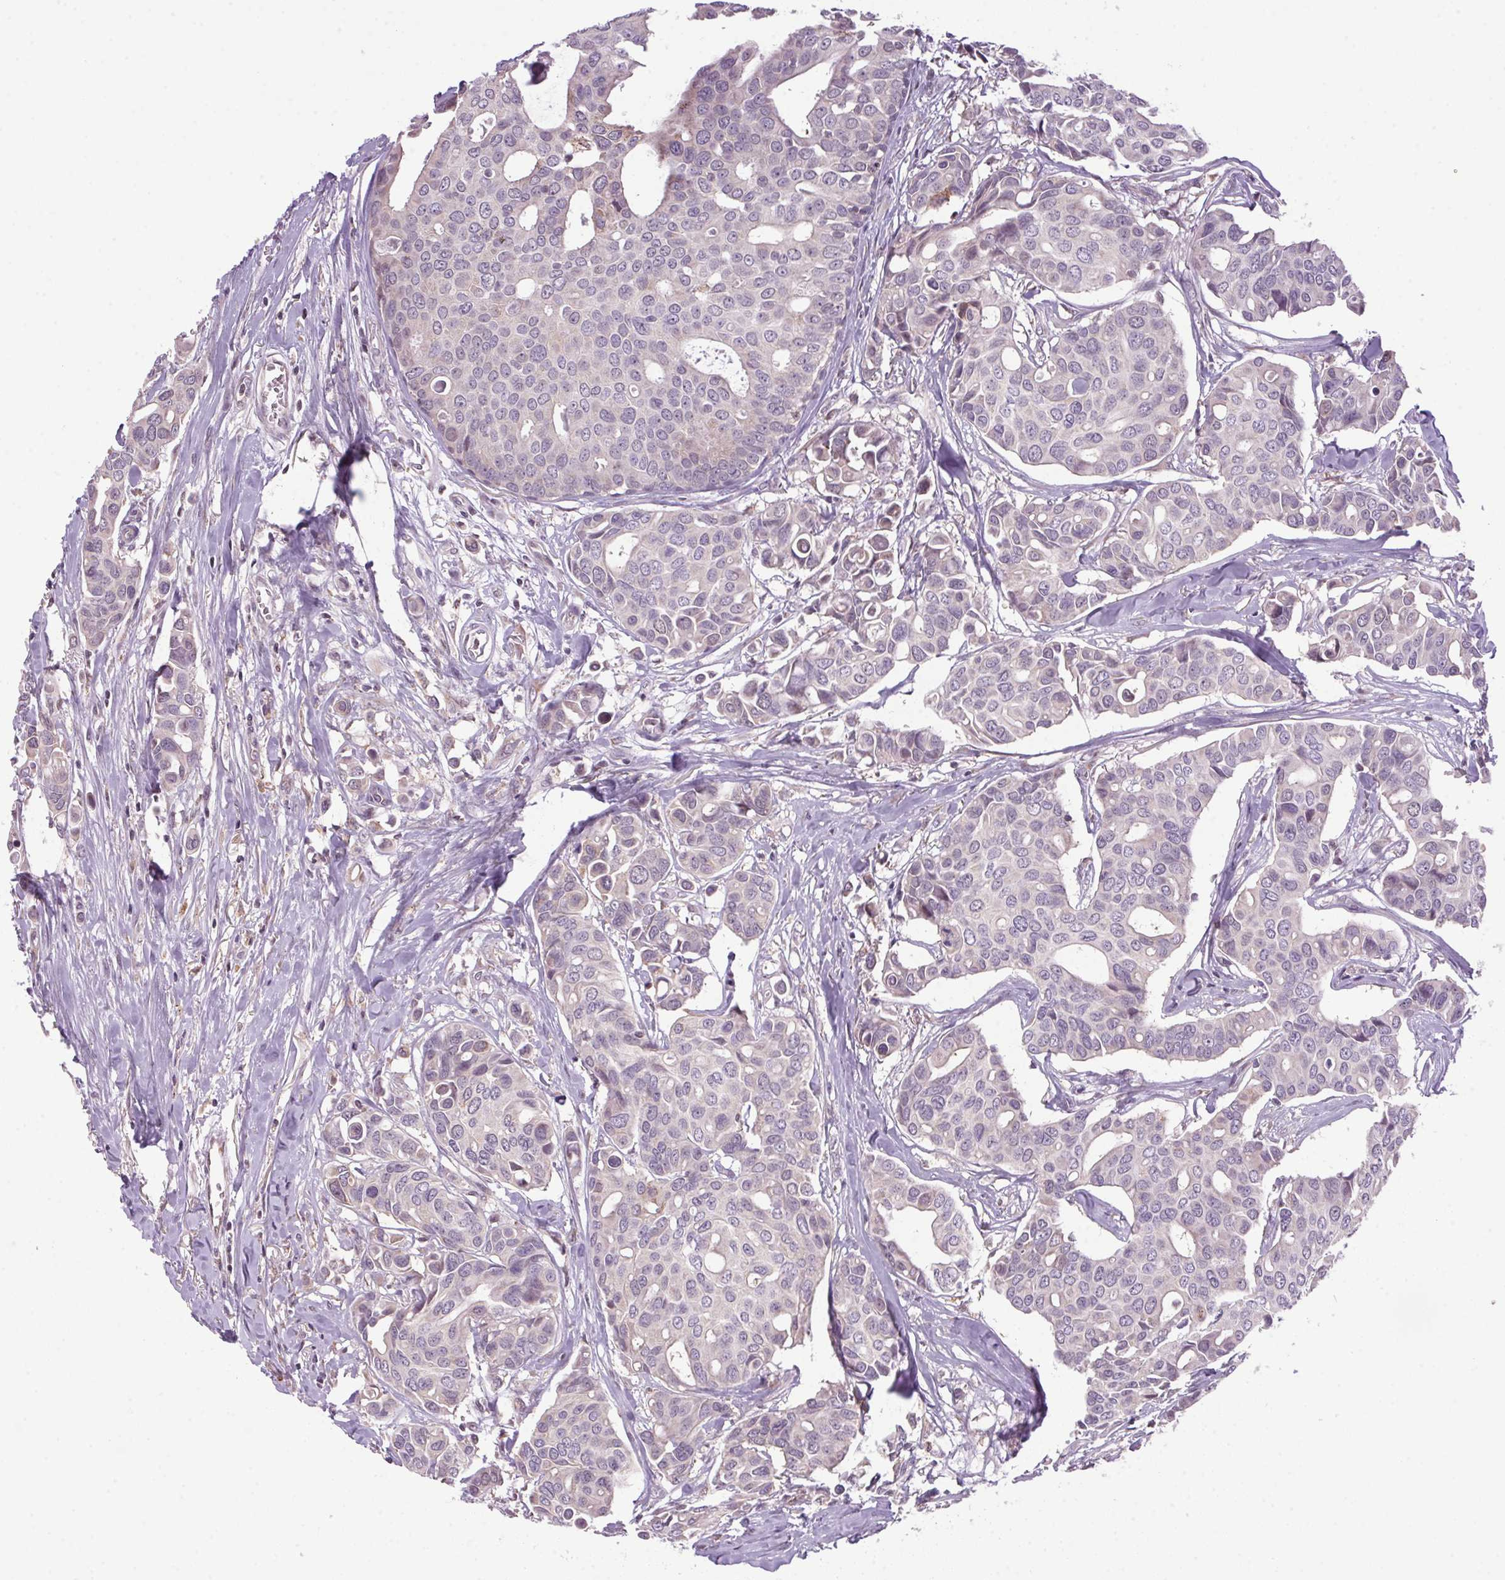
{"staining": {"intensity": "negative", "quantity": "none", "location": "none"}, "tissue": "breast cancer", "cell_type": "Tumor cells", "image_type": "cancer", "snomed": [{"axis": "morphology", "description": "Duct carcinoma"}, {"axis": "topography", "description": "Breast"}], "caption": "Immunohistochemical staining of human breast intraductal carcinoma reveals no significant positivity in tumor cells. (Brightfield microscopy of DAB immunohistochemistry at high magnification).", "gene": "AKR1E2", "patient": {"sex": "female", "age": 54}}